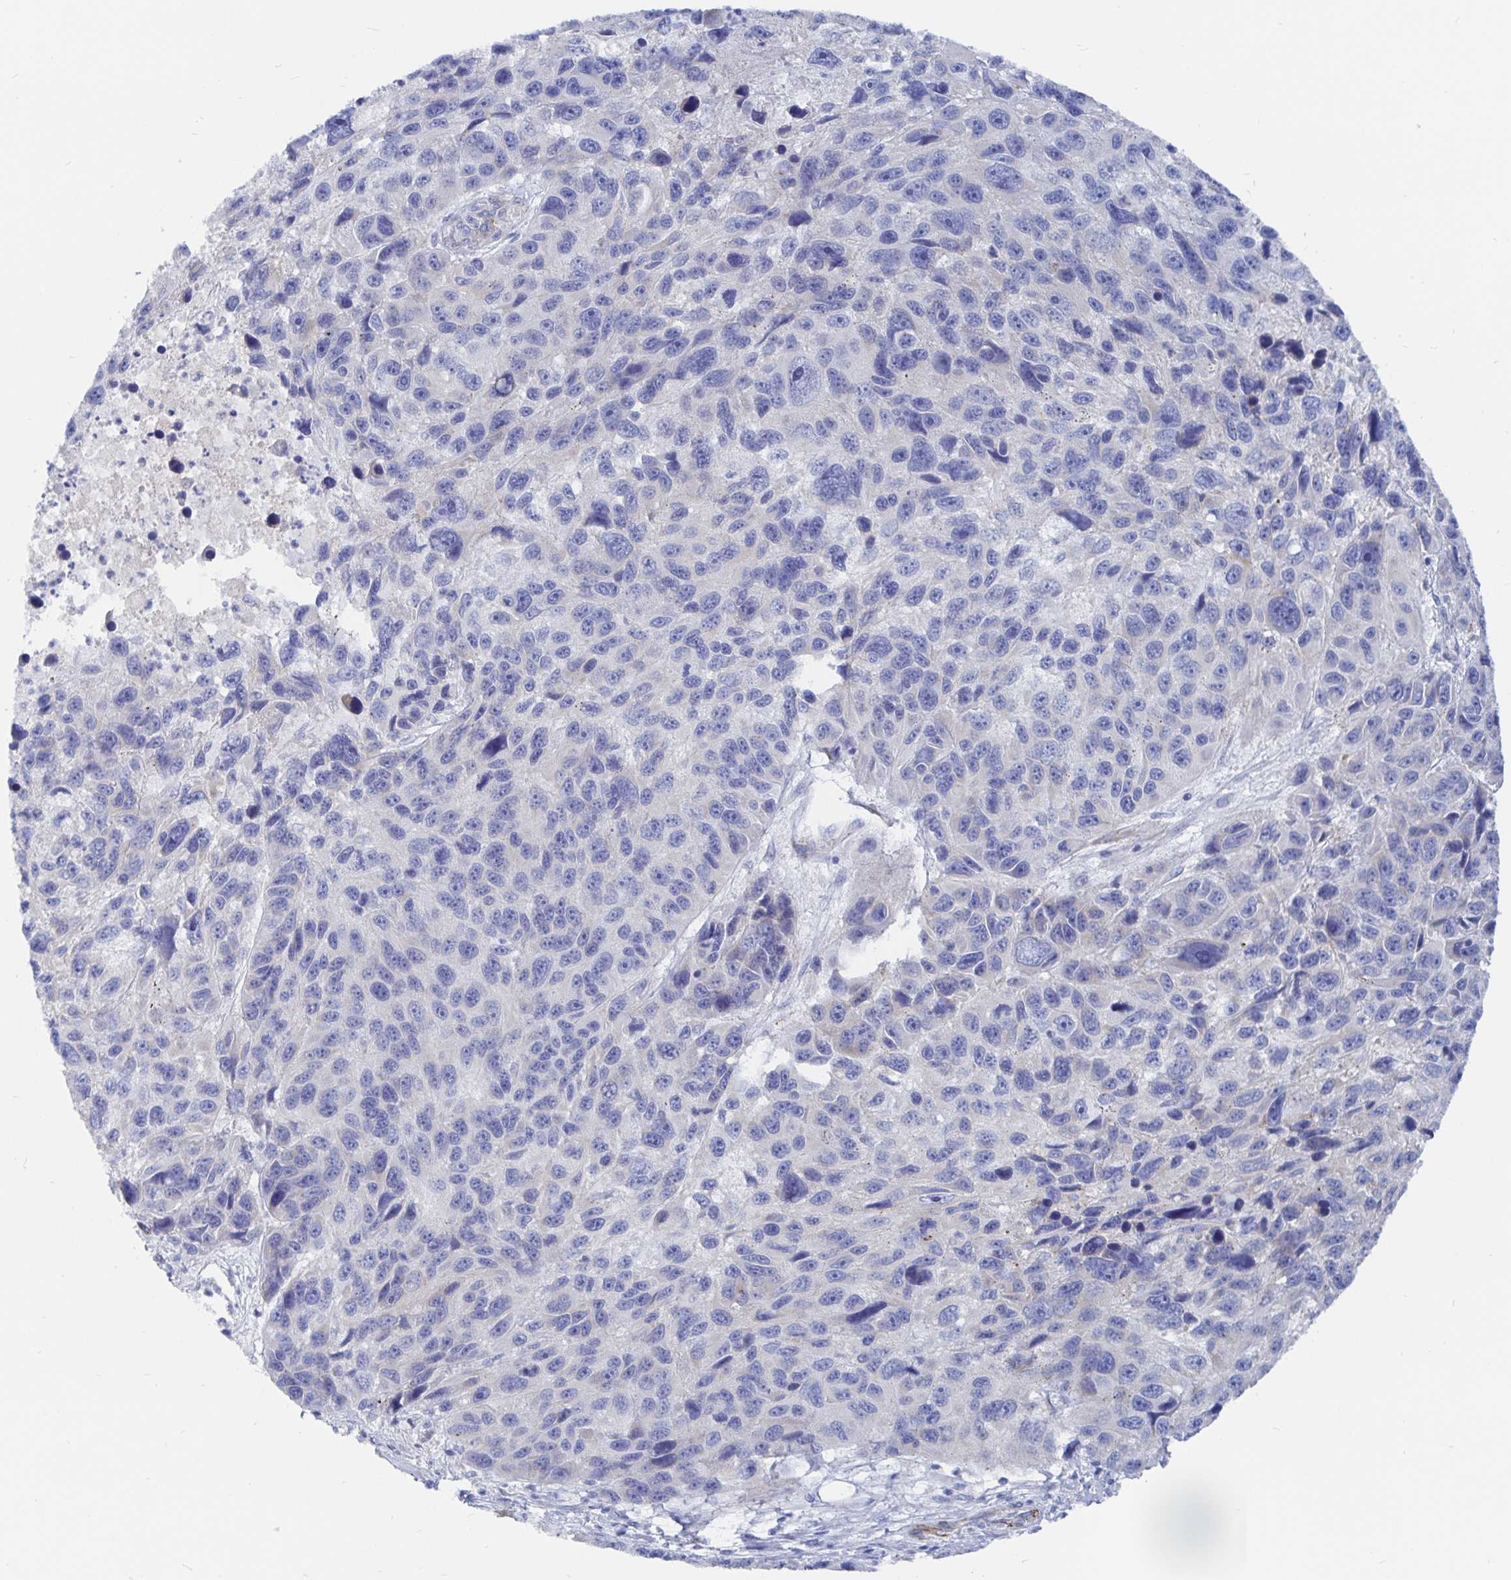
{"staining": {"intensity": "negative", "quantity": "none", "location": "none"}, "tissue": "melanoma", "cell_type": "Tumor cells", "image_type": "cancer", "snomed": [{"axis": "morphology", "description": "Malignant melanoma, NOS"}, {"axis": "topography", "description": "Skin"}], "caption": "High power microscopy photomicrograph of an immunohistochemistry image of melanoma, revealing no significant positivity in tumor cells. The staining is performed using DAB (3,3'-diaminobenzidine) brown chromogen with nuclei counter-stained in using hematoxylin.", "gene": "COX16", "patient": {"sex": "male", "age": 53}}